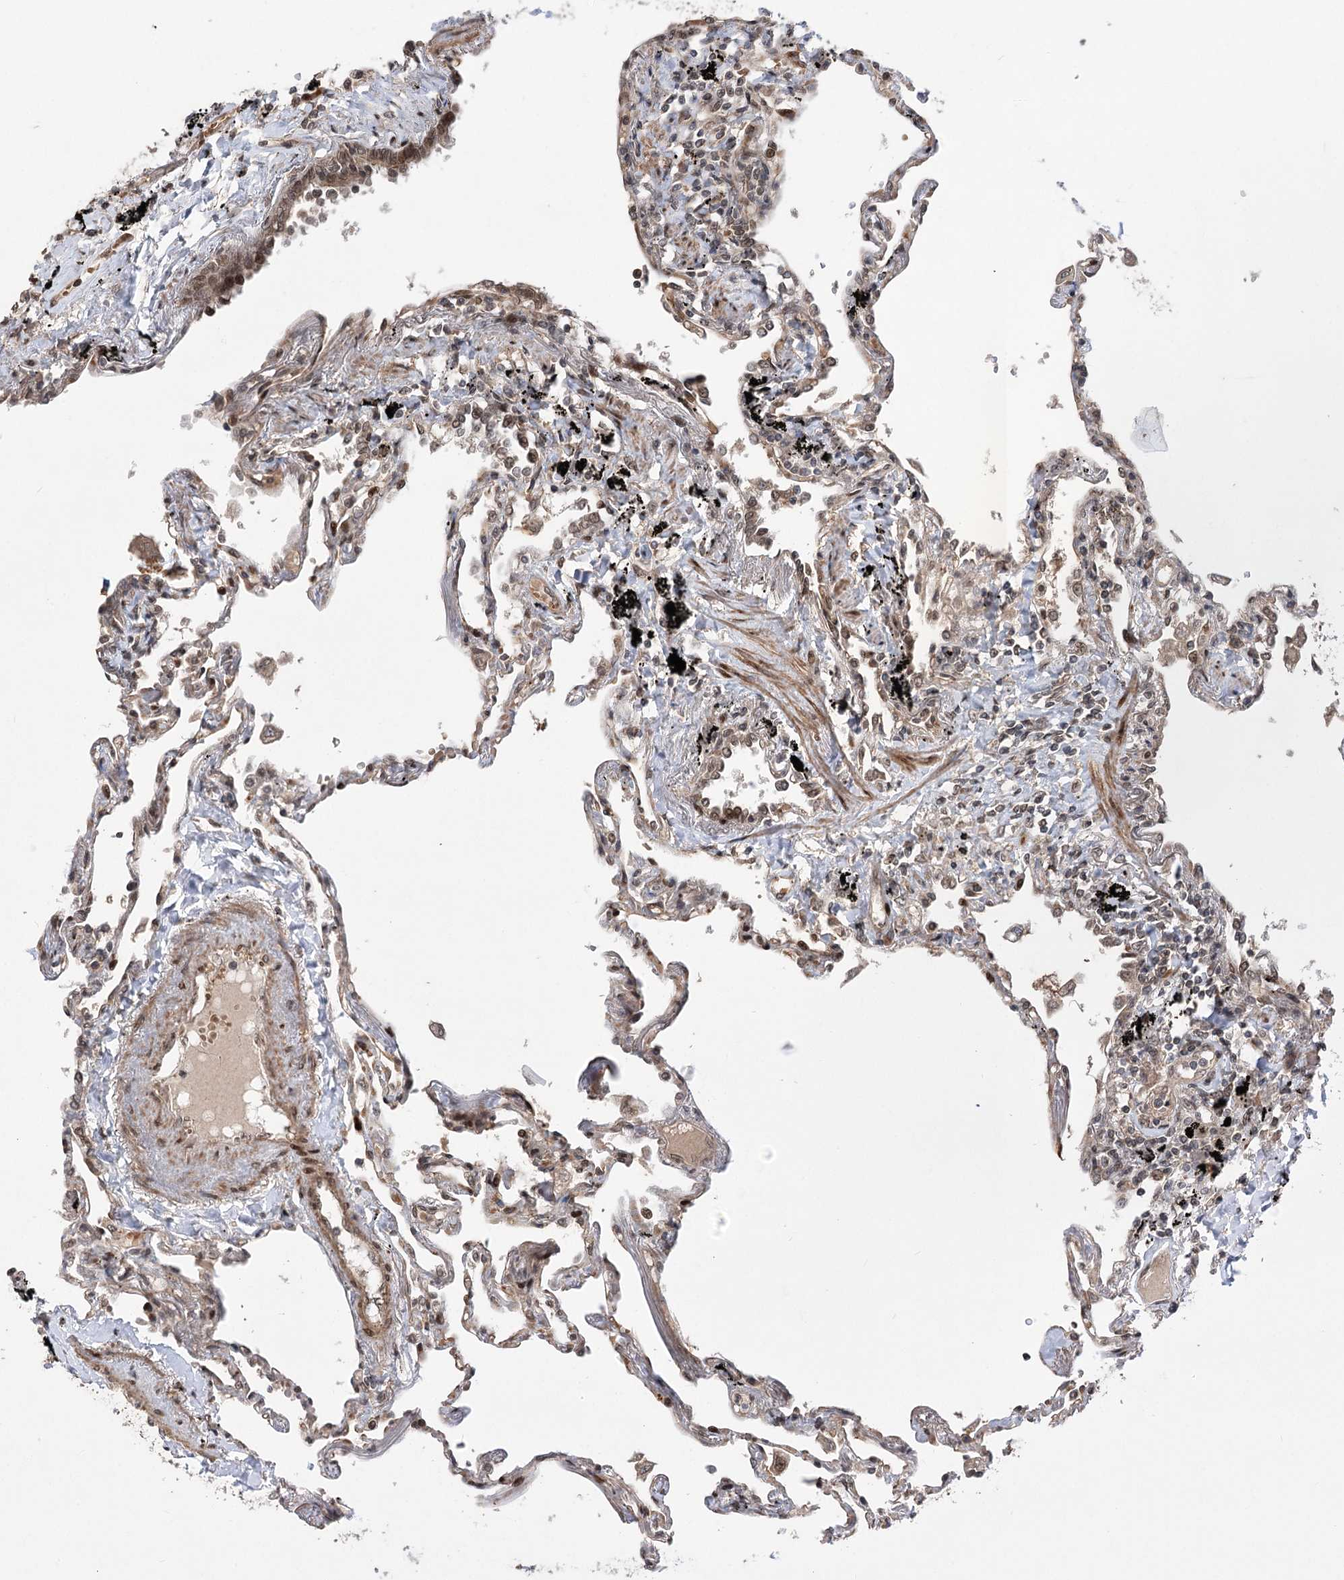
{"staining": {"intensity": "moderate", "quantity": "25%-75%", "location": "nuclear"}, "tissue": "lung", "cell_type": "Alveolar cells", "image_type": "normal", "snomed": [{"axis": "morphology", "description": "Normal tissue, NOS"}, {"axis": "topography", "description": "Lung"}], "caption": "This photomicrograph reveals IHC staining of benign human lung, with medium moderate nuclear staining in about 25%-75% of alveolar cells.", "gene": "TENM2", "patient": {"sex": "female", "age": 67}}